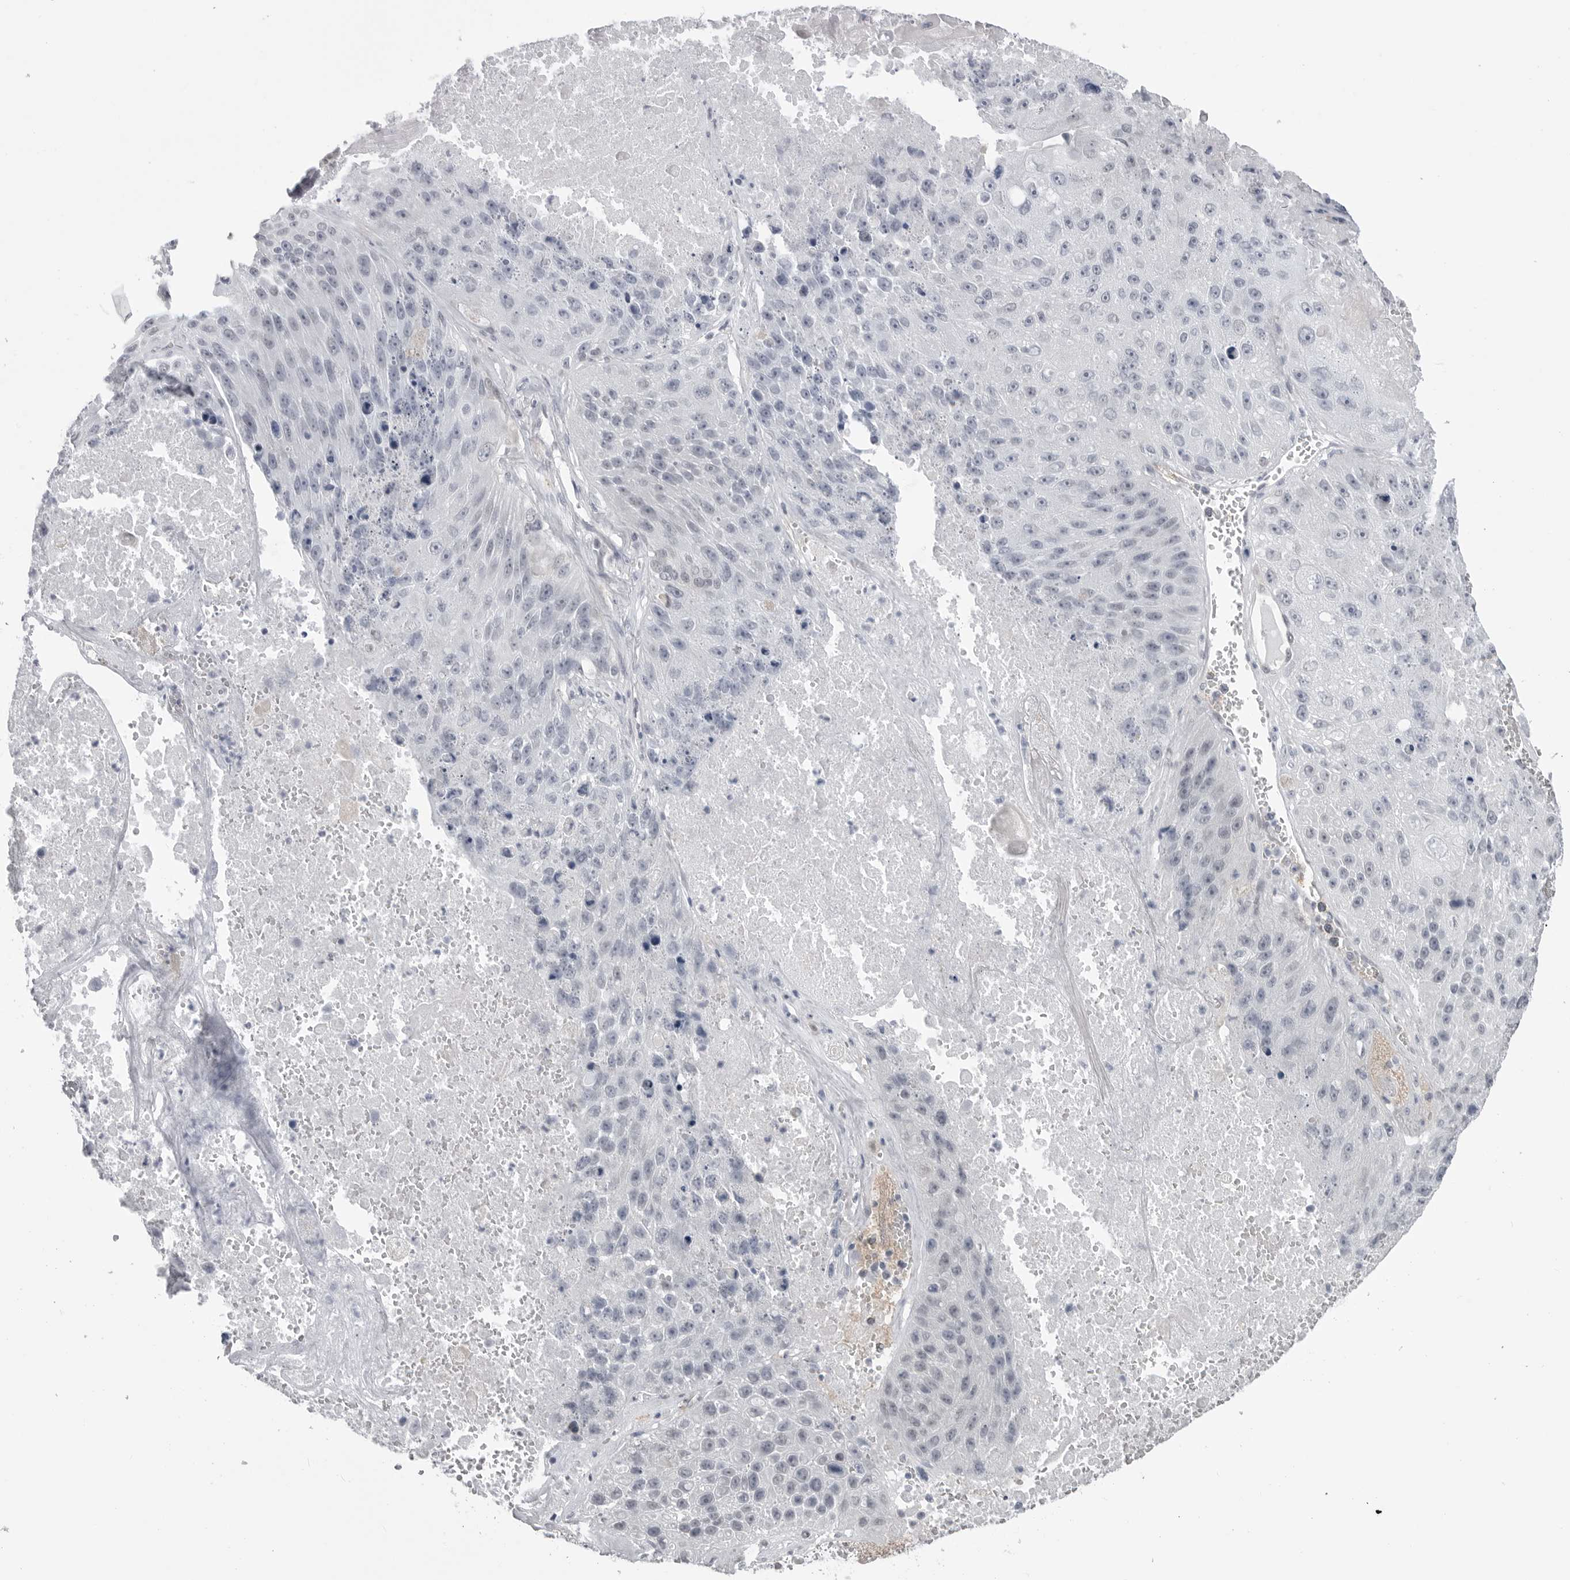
{"staining": {"intensity": "negative", "quantity": "none", "location": "none"}, "tissue": "lung cancer", "cell_type": "Tumor cells", "image_type": "cancer", "snomed": [{"axis": "morphology", "description": "Squamous cell carcinoma, NOS"}, {"axis": "topography", "description": "Lung"}], "caption": "Squamous cell carcinoma (lung) was stained to show a protein in brown. There is no significant positivity in tumor cells. The staining was performed using DAB to visualize the protein expression in brown, while the nuclei were stained in blue with hematoxylin (Magnification: 20x).", "gene": "PNPO", "patient": {"sex": "male", "age": 61}}